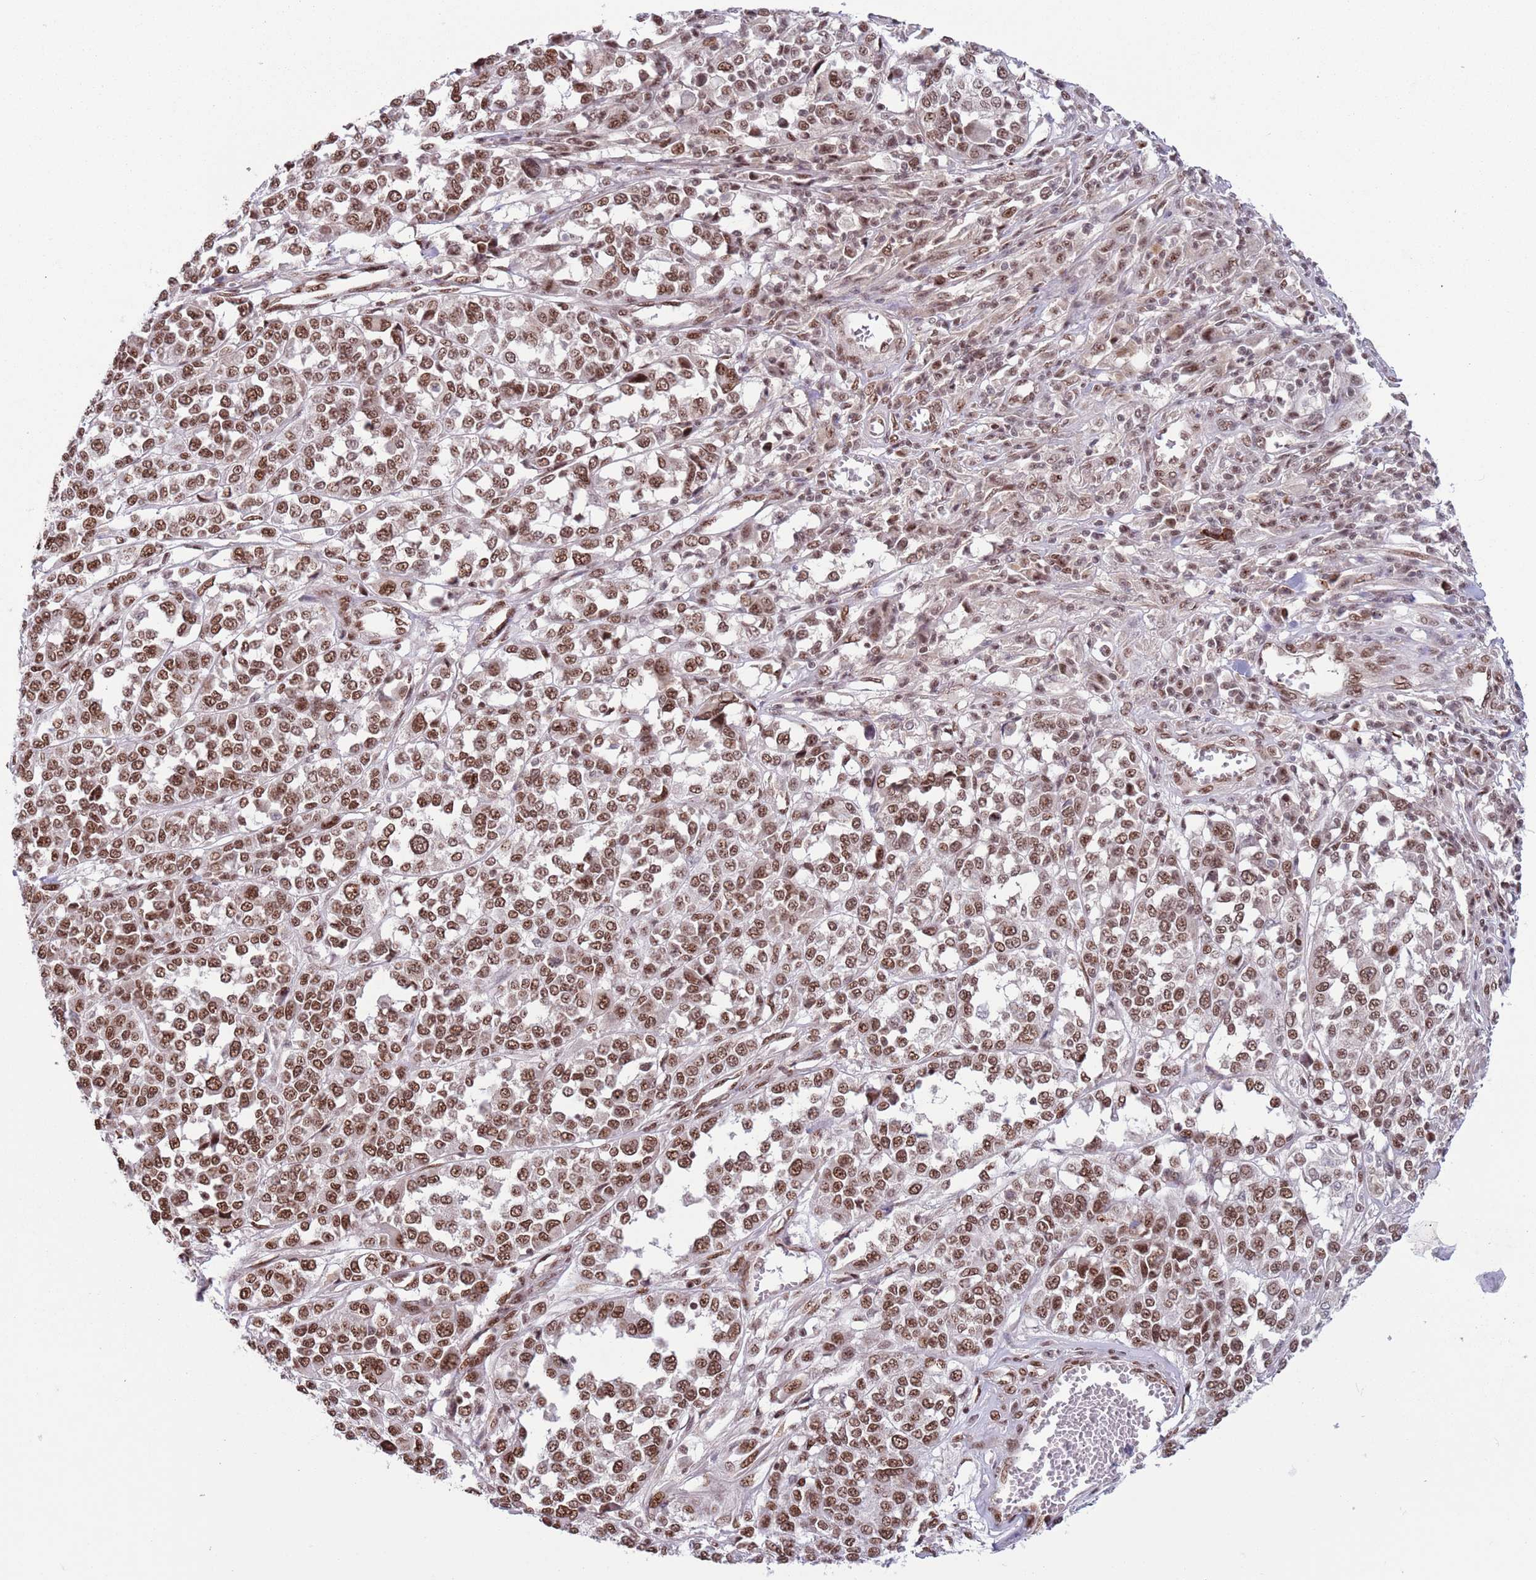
{"staining": {"intensity": "moderate", "quantity": ">75%", "location": "nuclear"}, "tissue": "melanoma", "cell_type": "Tumor cells", "image_type": "cancer", "snomed": [{"axis": "morphology", "description": "Malignant melanoma, Metastatic site"}, {"axis": "topography", "description": "Lymph node"}], "caption": "There is medium levels of moderate nuclear expression in tumor cells of melanoma, as demonstrated by immunohistochemical staining (brown color).", "gene": "SIPA1L3", "patient": {"sex": "male", "age": 44}}